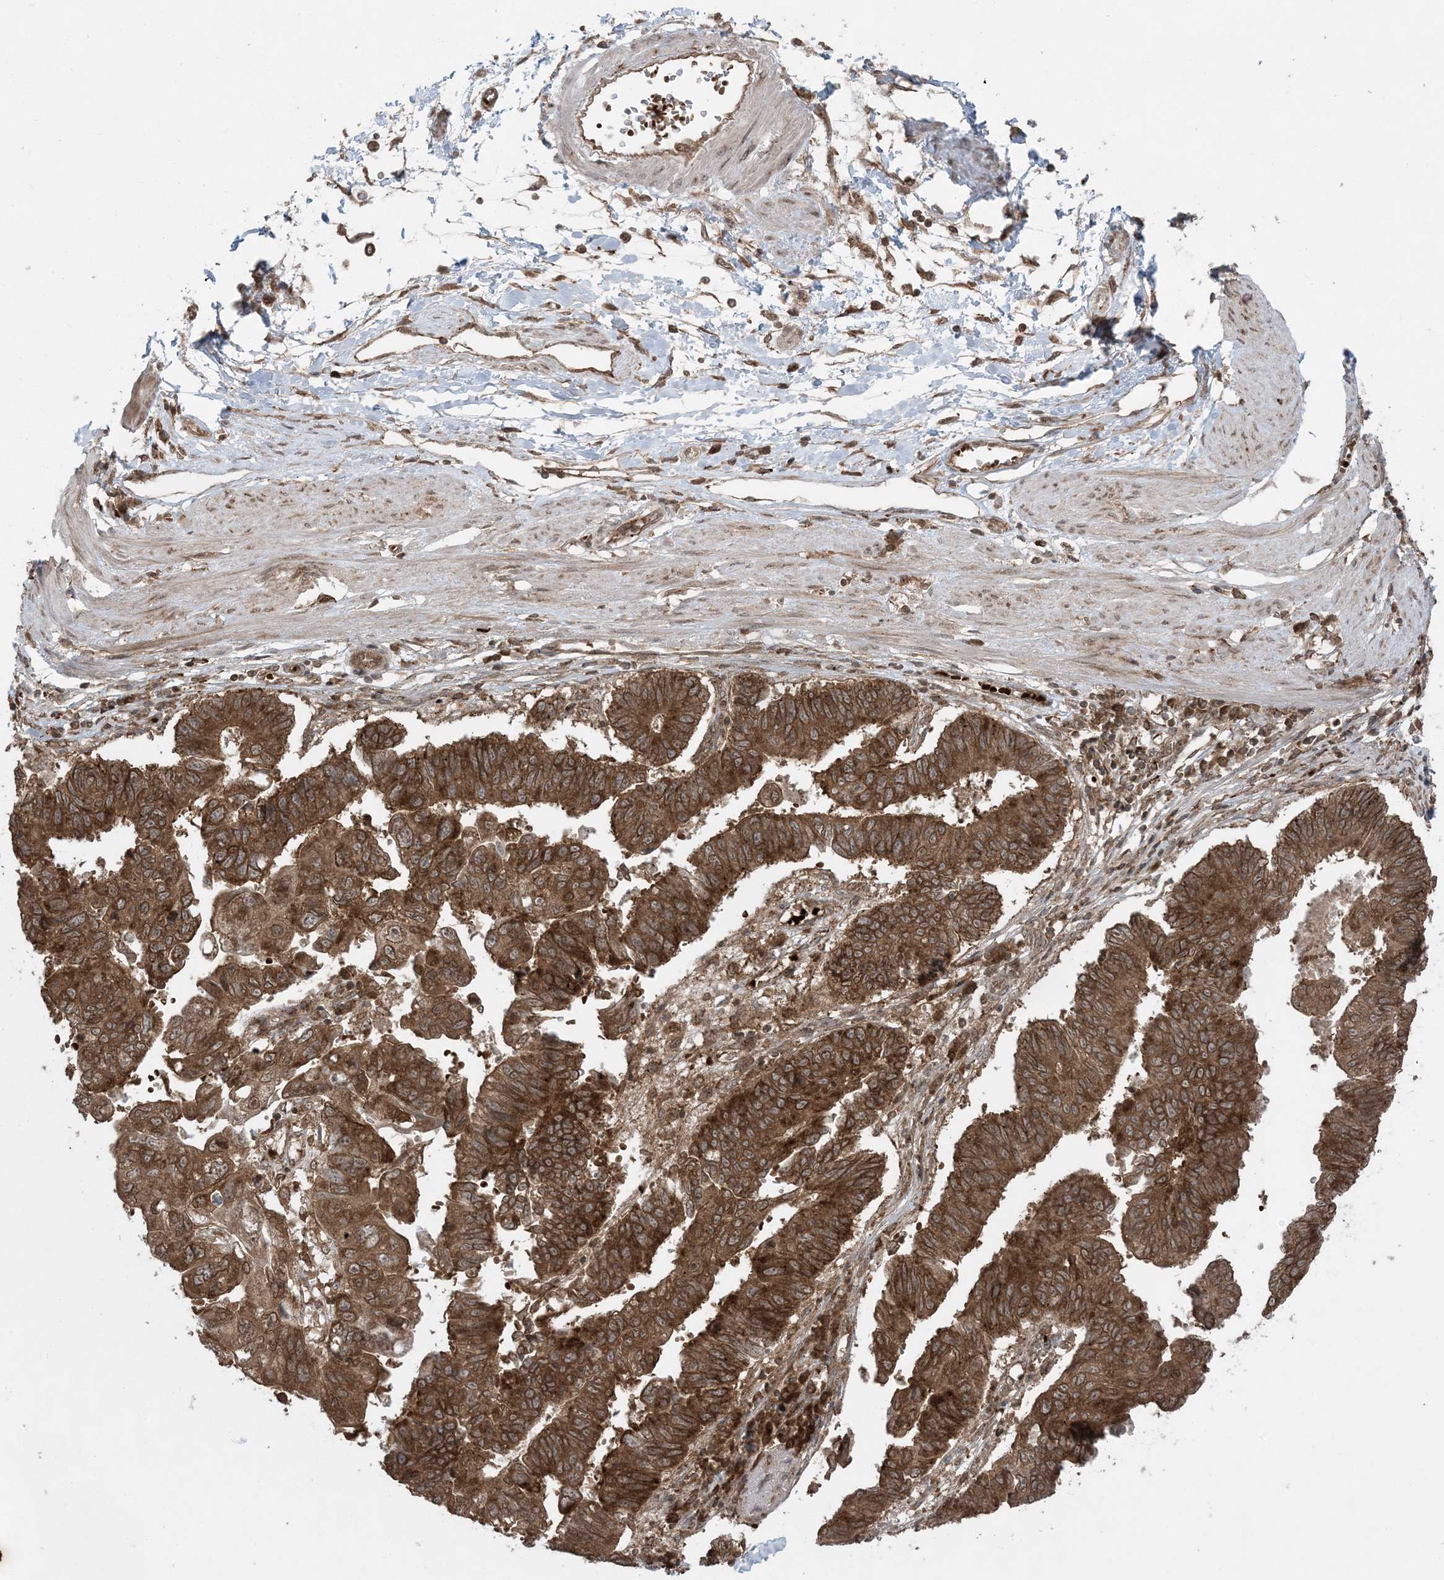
{"staining": {"intensity": "strong", "quantity": ">75%", "location": "cytoplasmic/membranous"}, "tissue": "stomach cancer", "cell_type": "Tumor cells", "image_type": "cancer", "snomed": [{"axis": "morphology", "description": "Adenocarcinoma, NOS"}, {"axis": "topography", "description": "Stomach"}], "caption": "Human stomach cancer stained with a protein marker reveals strong staining in tumor cells.", "gene": "DDX19B", "patient": {"sex": "male", "age": 59}}